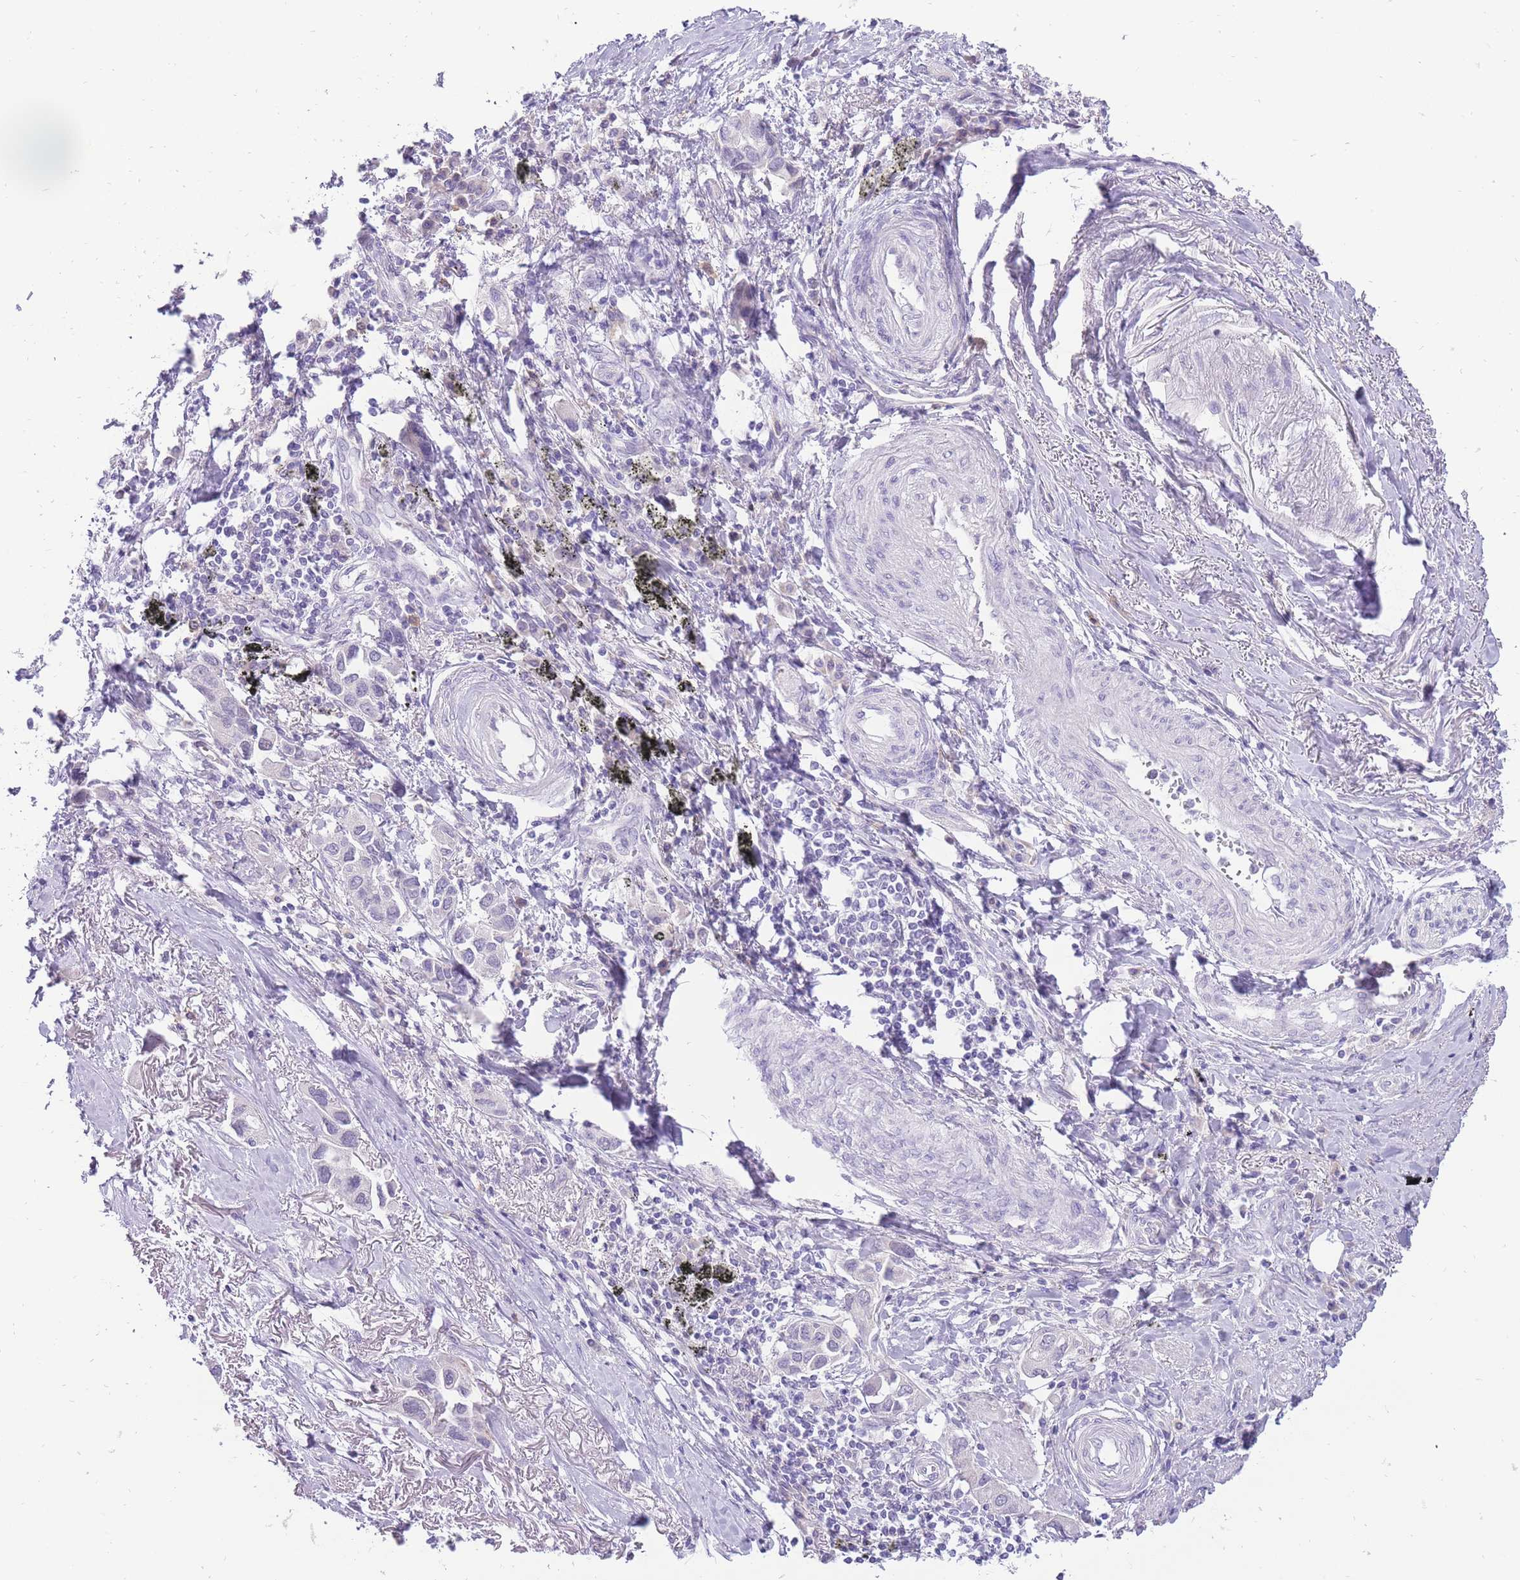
{"staining": {"intensity": "negative", "quantity": "none", "location": "none"}, "tissue": "lung cancer", "cell_type": "Tumor cells", "image_type": "cancer", "snomed": [{"axis": "morphology", "description": "Adenocarcinoma, NOS"}, {"axis": "topography", "description": "Lung"}], "caption": "High power microscopy photomicrograph of an IHC photomicrograph of adenocarcinoma (lung), revealing no significant positivity in tumor cells.", "gene": "ERICH4", "patient": {"sex": "female", "age": 76}}